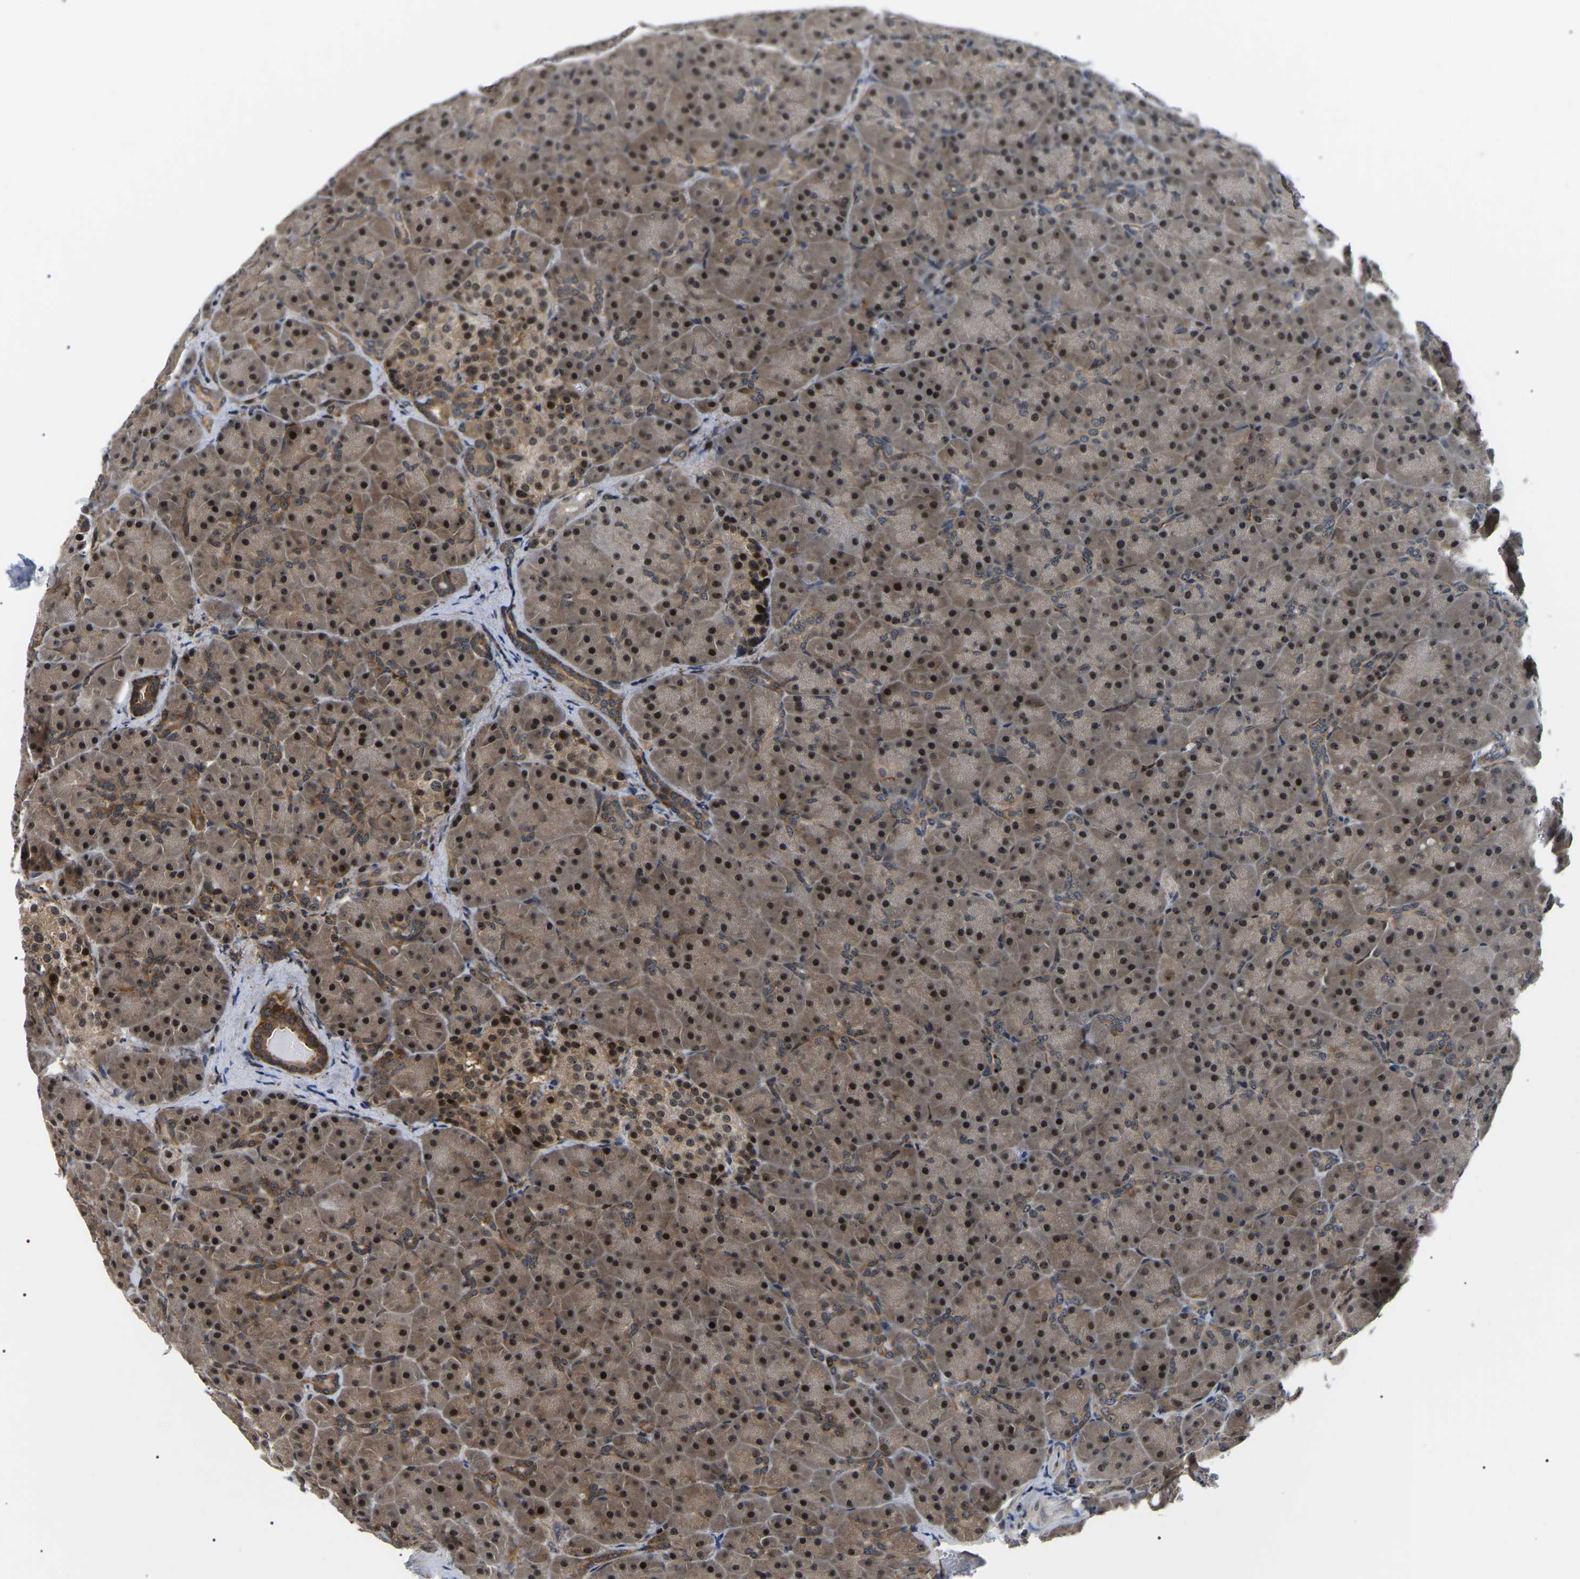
{"staining": {"intensity": "strong", "quantity": ">75%", "location": "cytoplasmic/membranous,nuclear"}, "tissue": "pancreas", "cell_type": "Exocrine glandular cells", "image_type": "normal", "snomed": [{"axis": "morphology", "description": "Normal tissue, NOS"}, {"axis": "topography", "description": "Pancreas"}], "caption": "Brown immunohistochemical staining in normal human pancreas demonstrates strong cytoplasmic/membranous,nuclear expression in approximately >75% of exocrine glandular cells.", "gene": "RRP1B", "patient": {"sex": "male", "age": 66}}